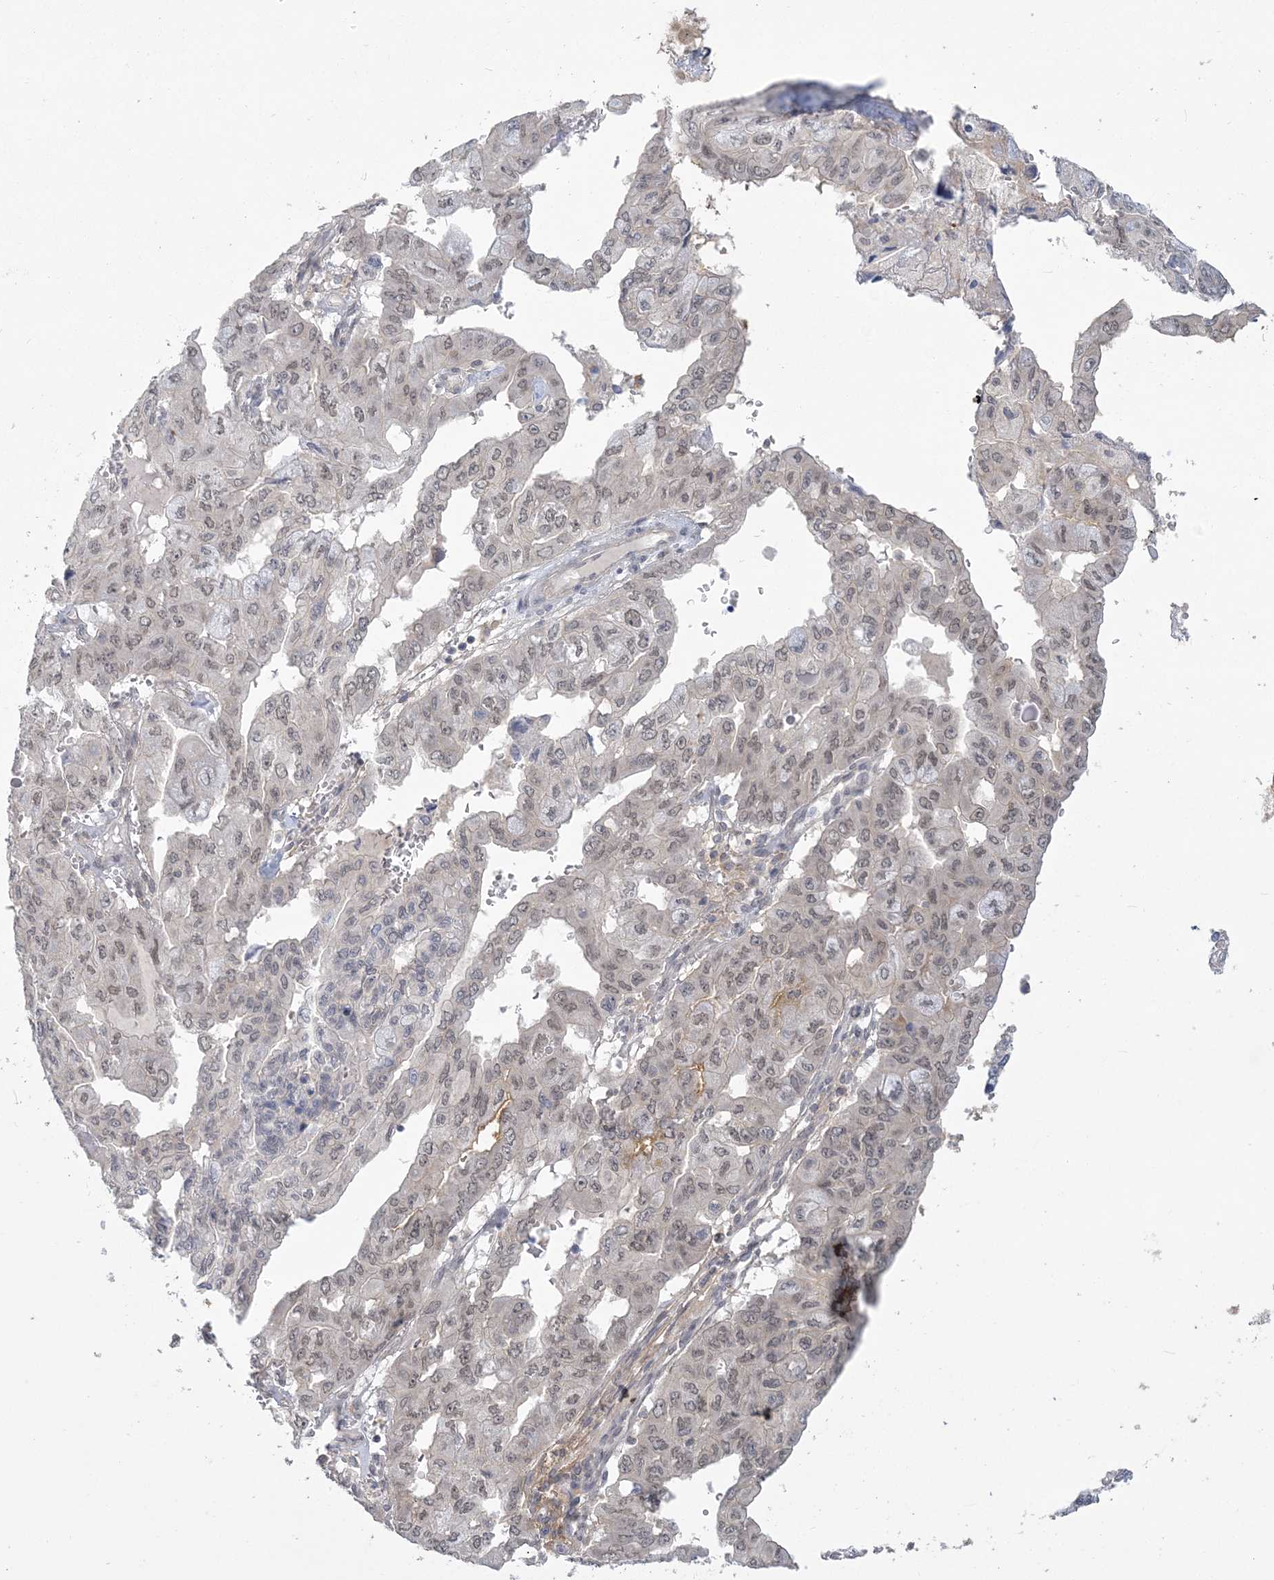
{"staining": {"intensity": "weak", "quantity": ">75%", "location": "nuclear"}, "tissue": "pancreatic cancer", "cell_type": "Tumor cells", "image_type": "cancer", "snomed": [{"axis": "morphology", "description": "Adenocarcinoma, NOS"}, {"axis": "topography", "description": "Pancreas"}], "caption": "Tumor cells exhibit weak nuclear expression in approximately >75% of cells in pancreatic adenocarcinoma.", "gene": "ANKS1A", "patient": {"sex": "male", "age": 51}}